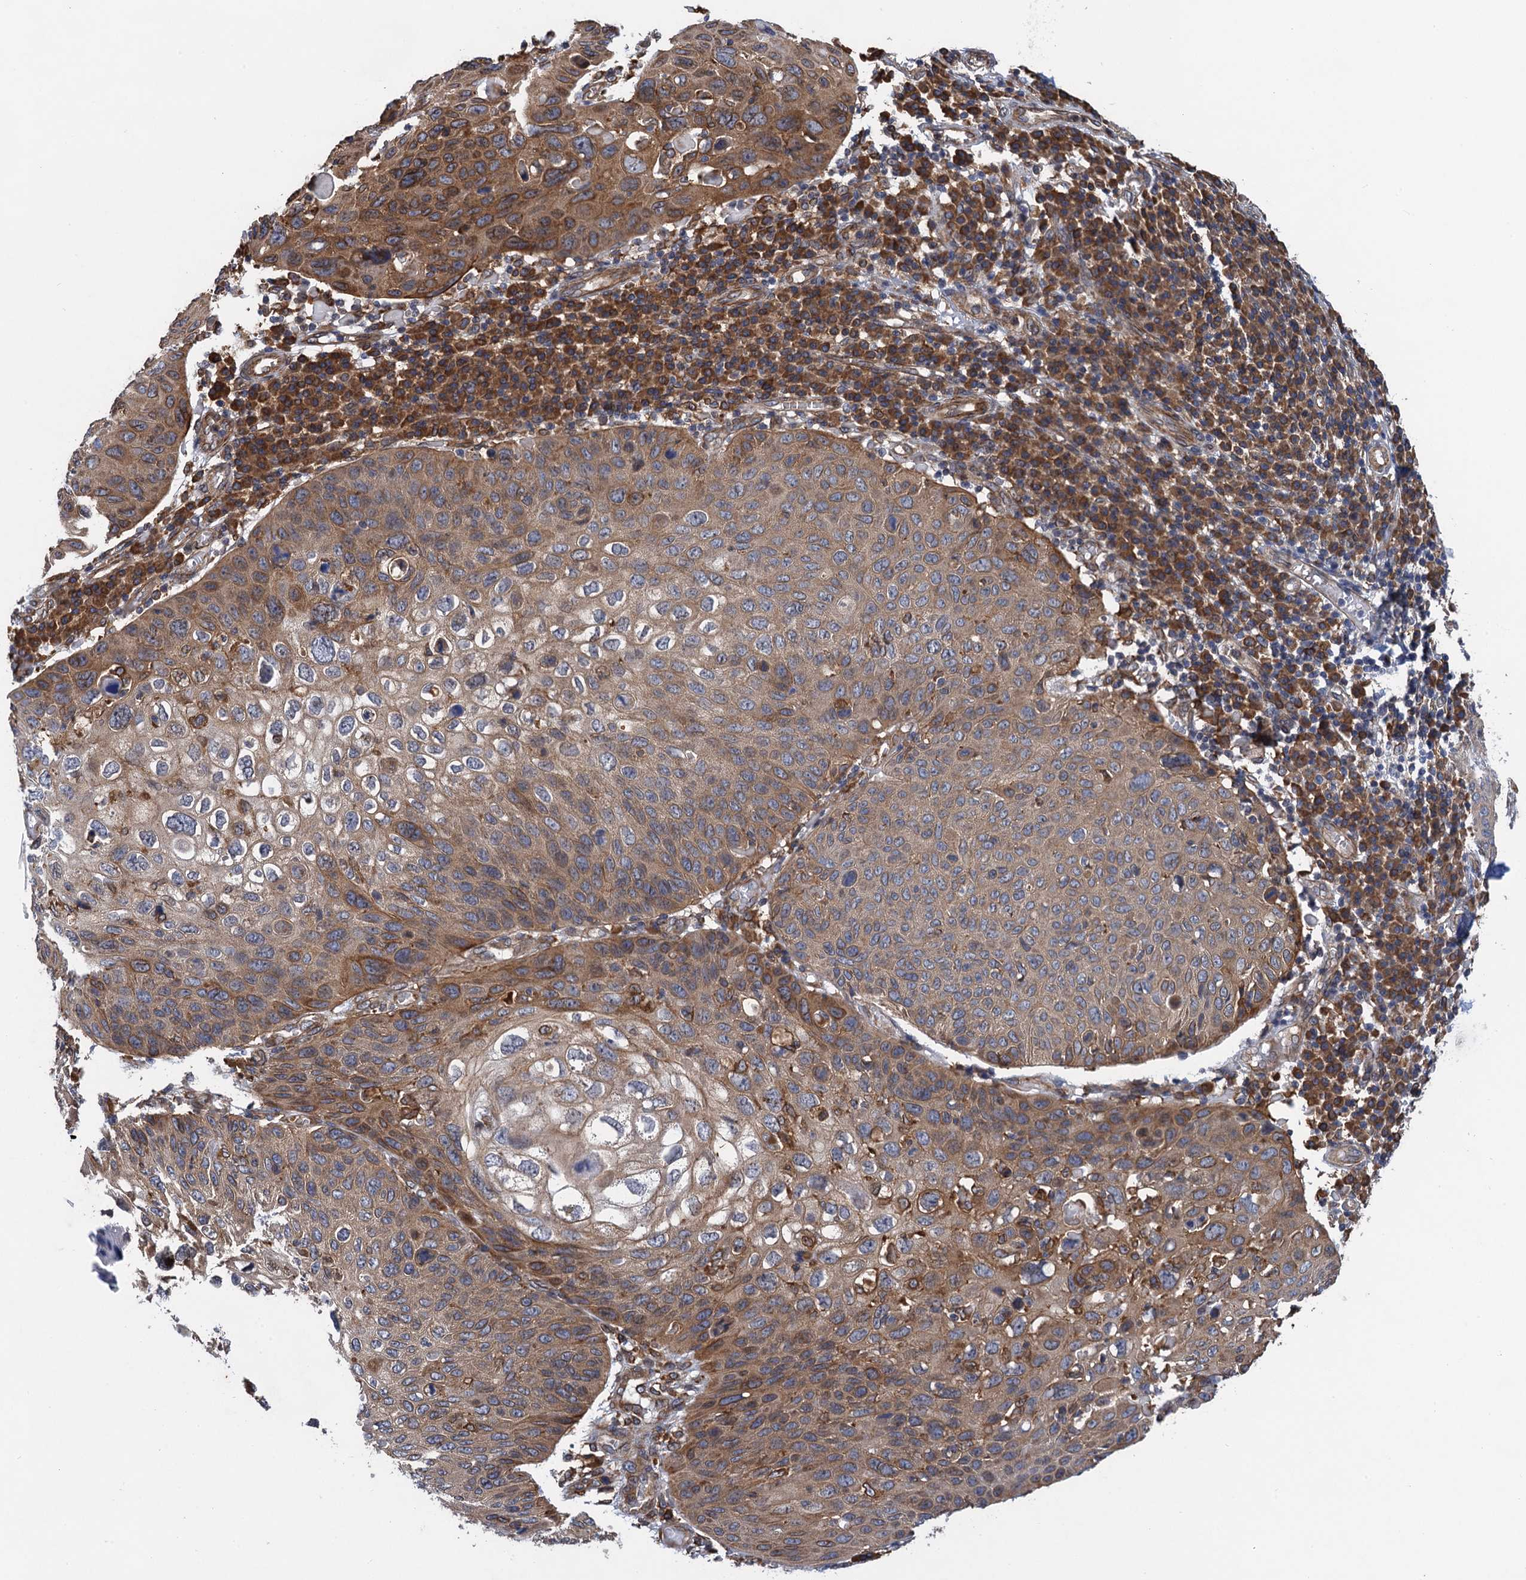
{"staining": {"intensity": "moderate", "quantity": ">75%", "location": "cytoplasmic/membranous"}, "tissue": "skin cancer", "cell_type": "Tumor cells", "image_type": "cancer", "snomed": [{"axis": "morphology", "description": "Squamous cell carcinoma, NOS"}, {"axis": "topography", "description": "Skin"}], "caption": "Moderate cytoplasmic/membranous positivity is appreciated in approximately >75% of tumor cells in skin squamous cell carcinoma. (IHC, brightfield microscopy, high magnification).", "gene": "ARMC5", "patient": {"sex": "female", "age": 90}}